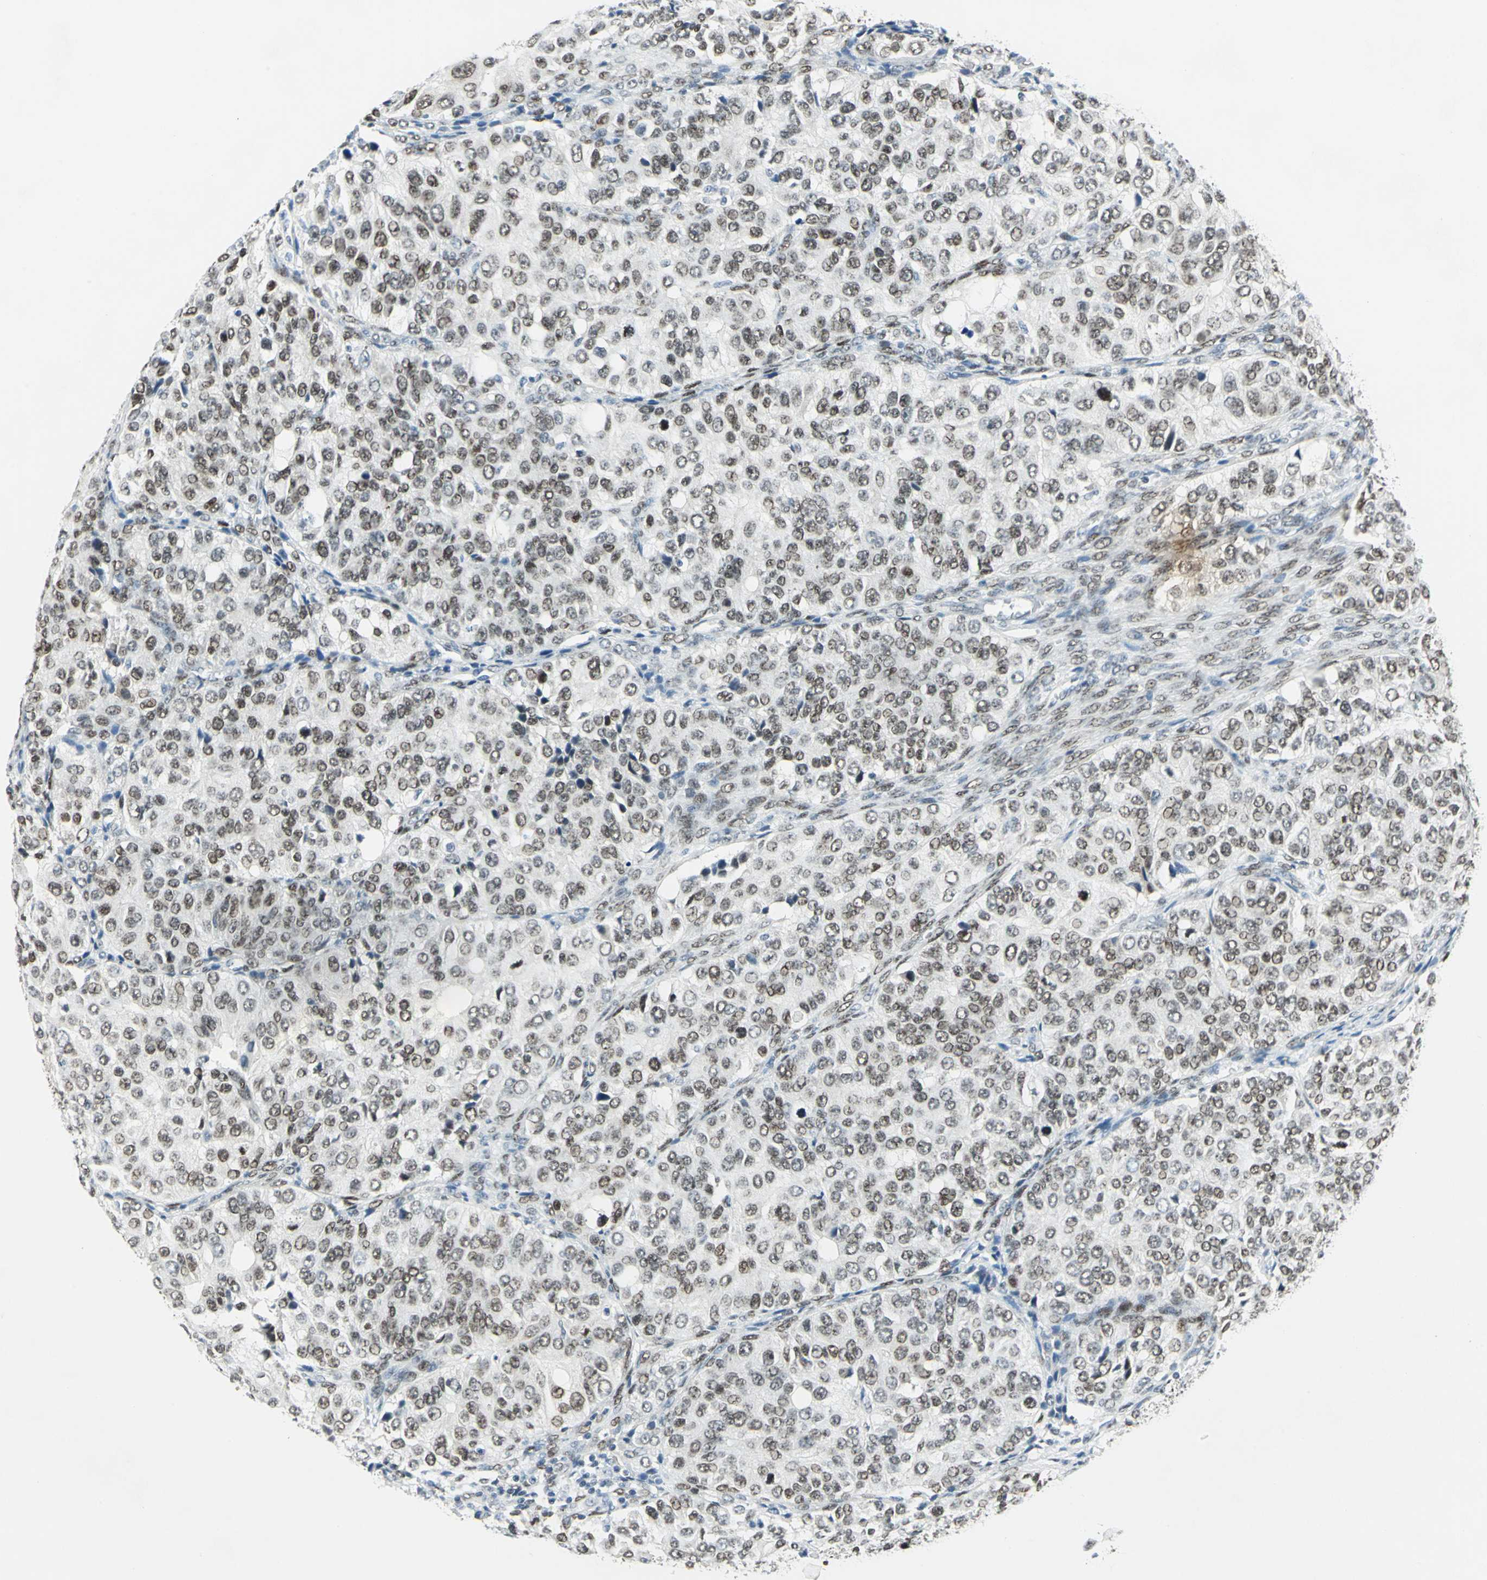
{"staining": {"intensity": "strong", "quantity": ">75%", "location": "nuclear"}, "tissue": "ovarian cancer", "cell_type": "Tumor cells", "image_type": "cancer", "snomed": [{"axis": "morphology", "description": "Carcinoma, endometroid"}, {"axis": "topography", "description": "Ovary"}], "caption": "Tumor cells demonstrate strong nuclear expression in approximately >75% of cells in ovarian cancer (endometroid carcinoma).", "gene": "MEIS2", "patient": {"sex": "female", "age": 51}}